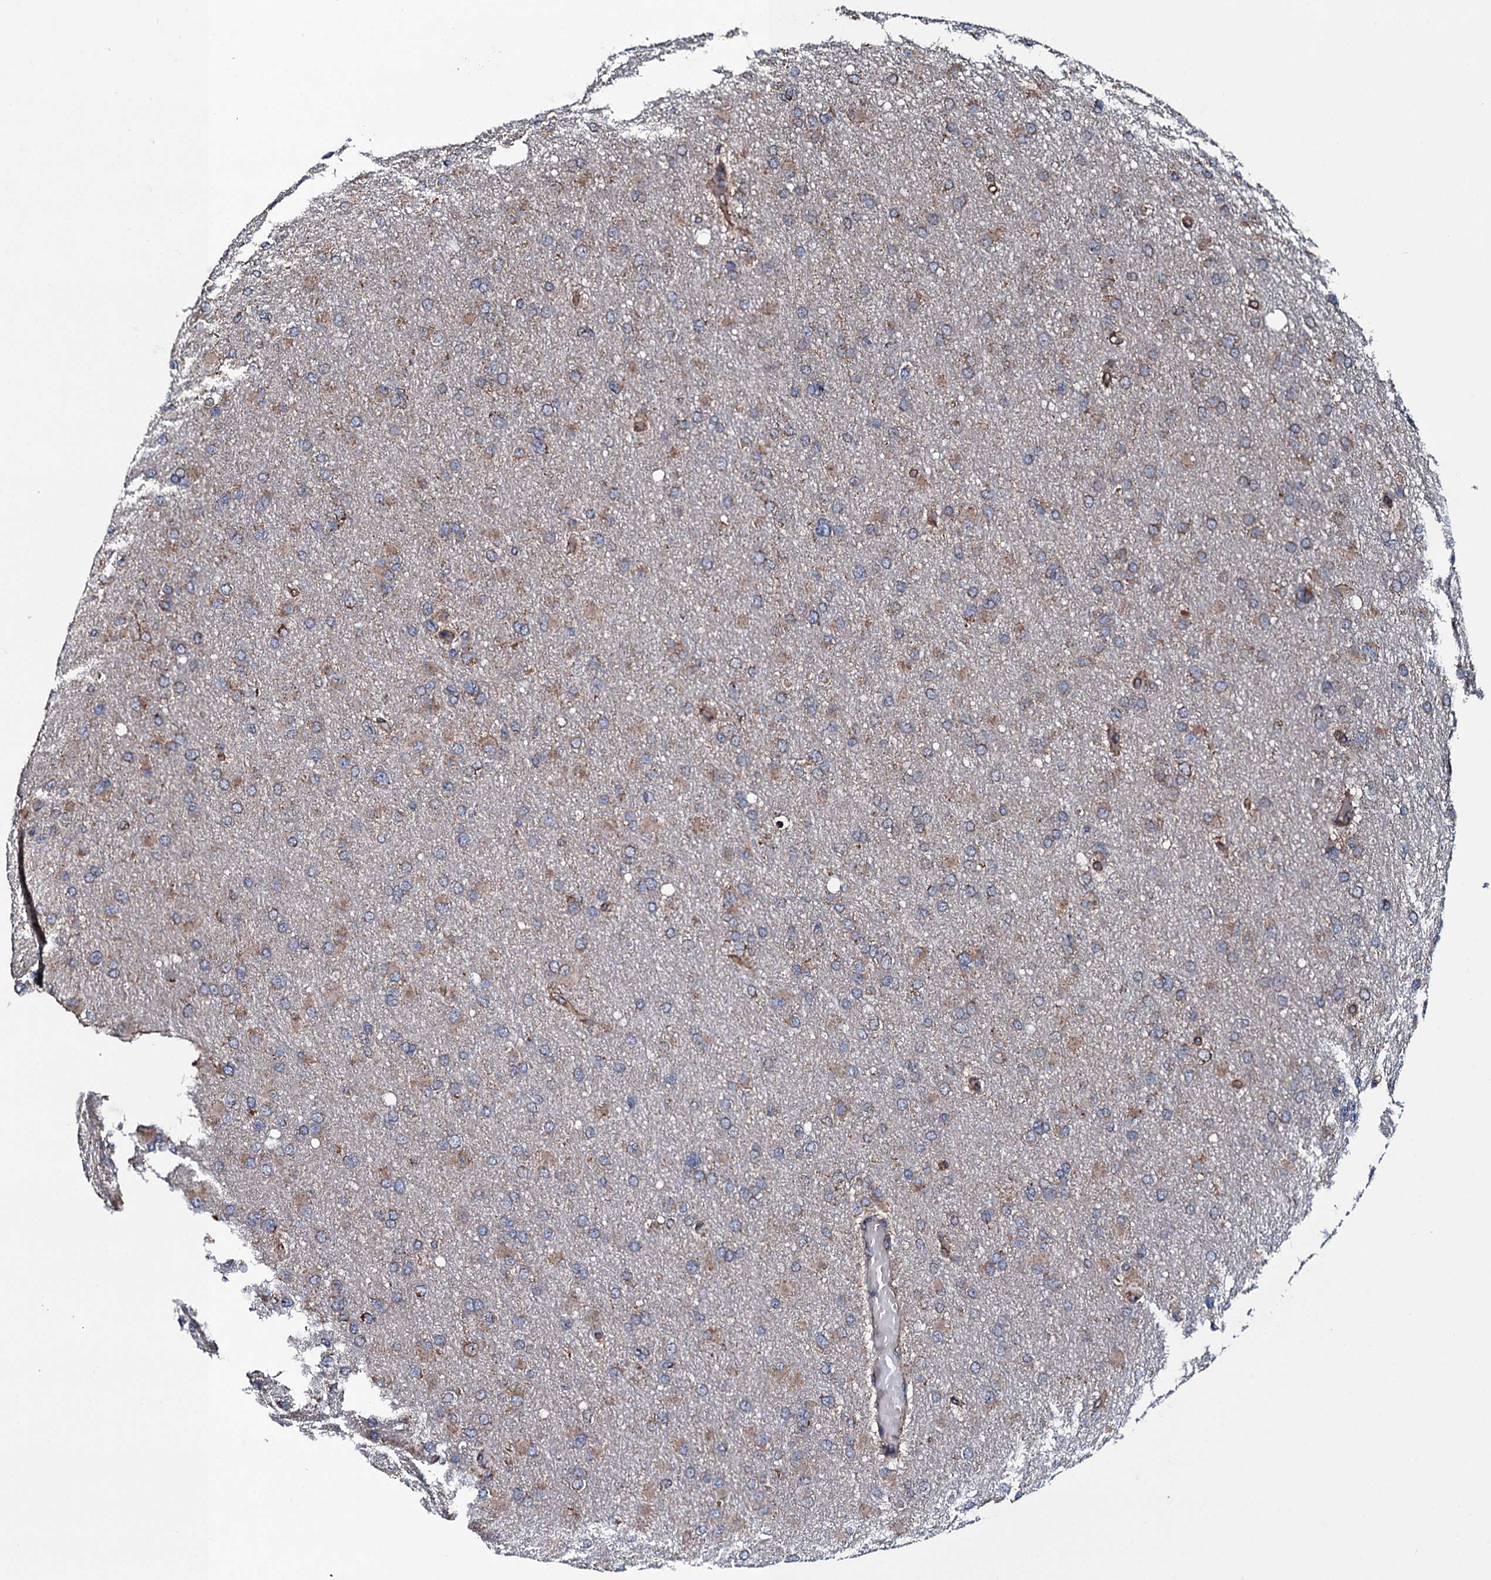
{"staining": {"intensity": "moderate", "quantity": "25%-75%", "location": "cytoplasmic/membranous"}, "tissue": "glioma", "cell_type": "Tumor cells", "image_type": "cancer", "snomed": [{"axis": "morphology", "description": "Glioma, malignant, High grade"}, {"axis": "topography", "description": "Cerebral cortex"}], "caption": "Glioma tissue reveals moderate cytoplasmic/membranous staining in about 25%-75% of tumor cells, visualized by immunohistochemistry. (IHC, brightfield microscopy, high magnification).", "gene": "RAB12", "patient": {"sex": "female", "age": 36}}